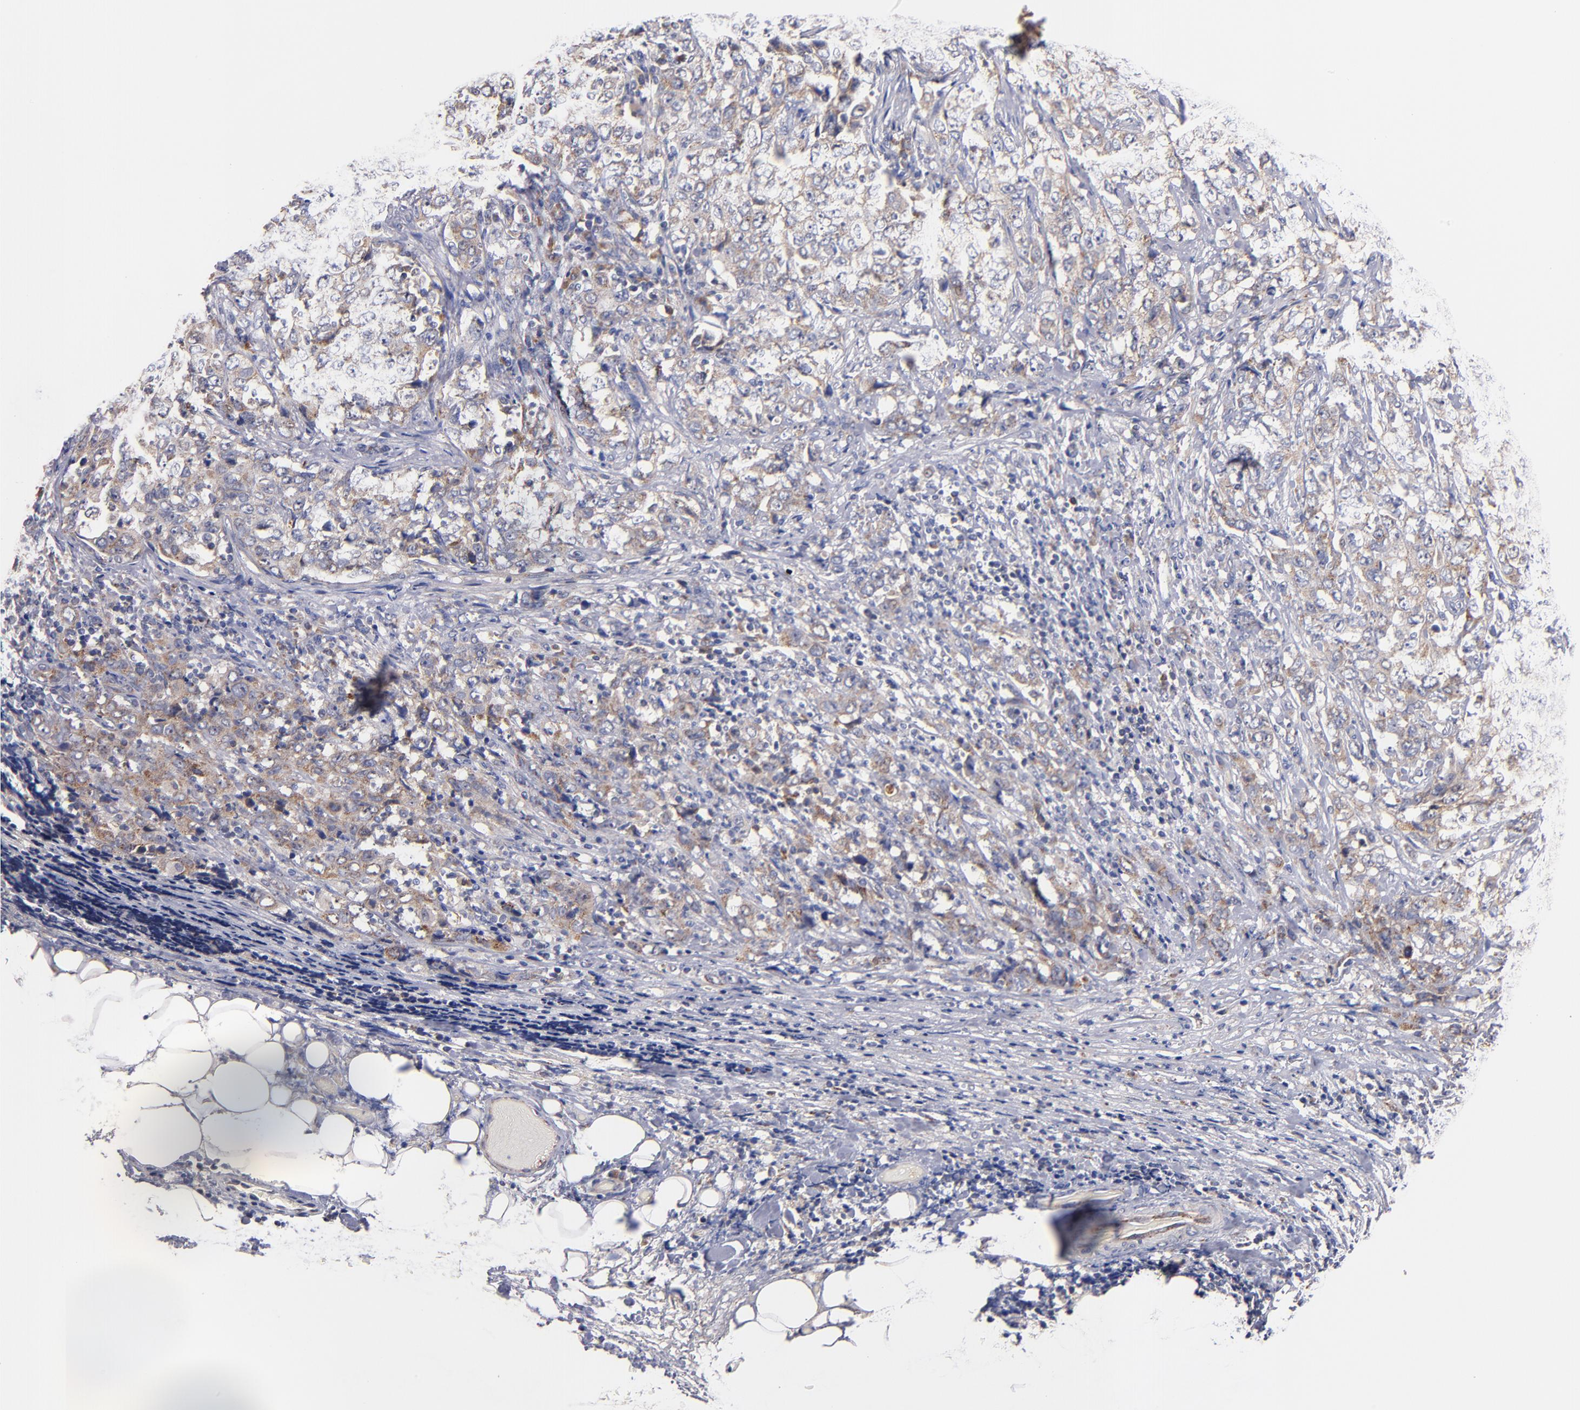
{"staining": {"intensity": "weak", "quantity": "25%-75%", "location": "cytoplasmic/membranous"}, "tissue": "stomach cancer", "cell_type": "Tumor cells", "image_type": "cancer", "snomed": [{"axis": "morphology", "description": "Adenocarcinoma, NOS"}, {"axis": "topography", "description": "Stomach"}], "caption": "A micrograph showing weak cytoplasmic/membranous staining in approximately 25%-75% of tumor cells in stomach cancer (adenocarcinoma), as visualized by brown immunohistochemical staining.", "gene": "DIABLO", "patient": {"sex": "male", "age": 48}}